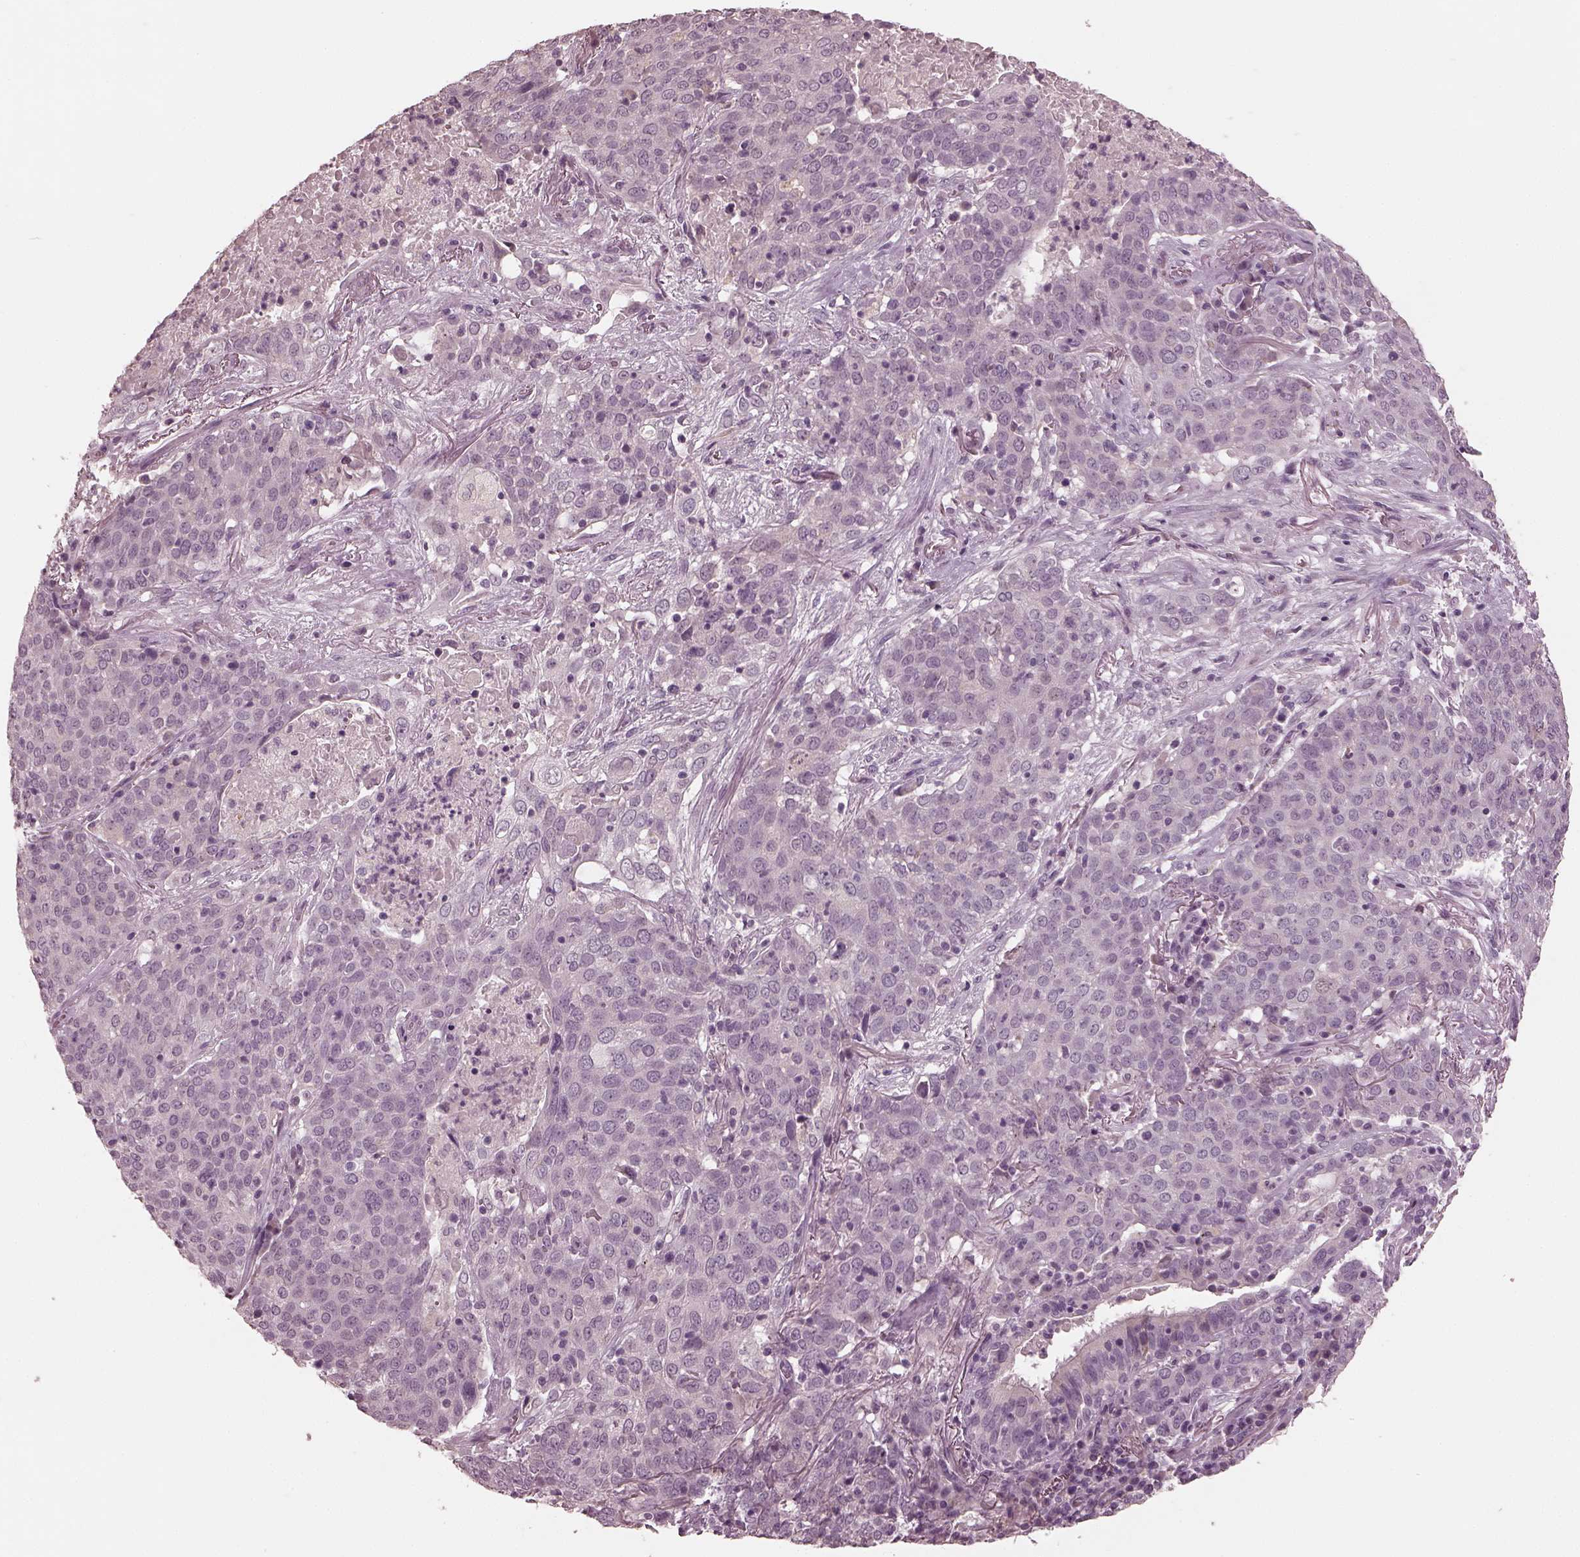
{"staining": {"intensity": "negative", "quantity": "none", "location": "none"}, "tissue": "lung cancer", "cell_type": "Tumor cells", "image_type": "cancer", "snomed": [{"axis": "morphology", "description": "Squamous cell carcinoma, NOS"}, {"axis": "topography", "description": "Lung"}], "caption": "The photomicrograph displays no staining of tumor cells in squamous cell carcinoma (lung).", "gene": "RCVRN", "patient": {"sex": "male", "age": 82}}